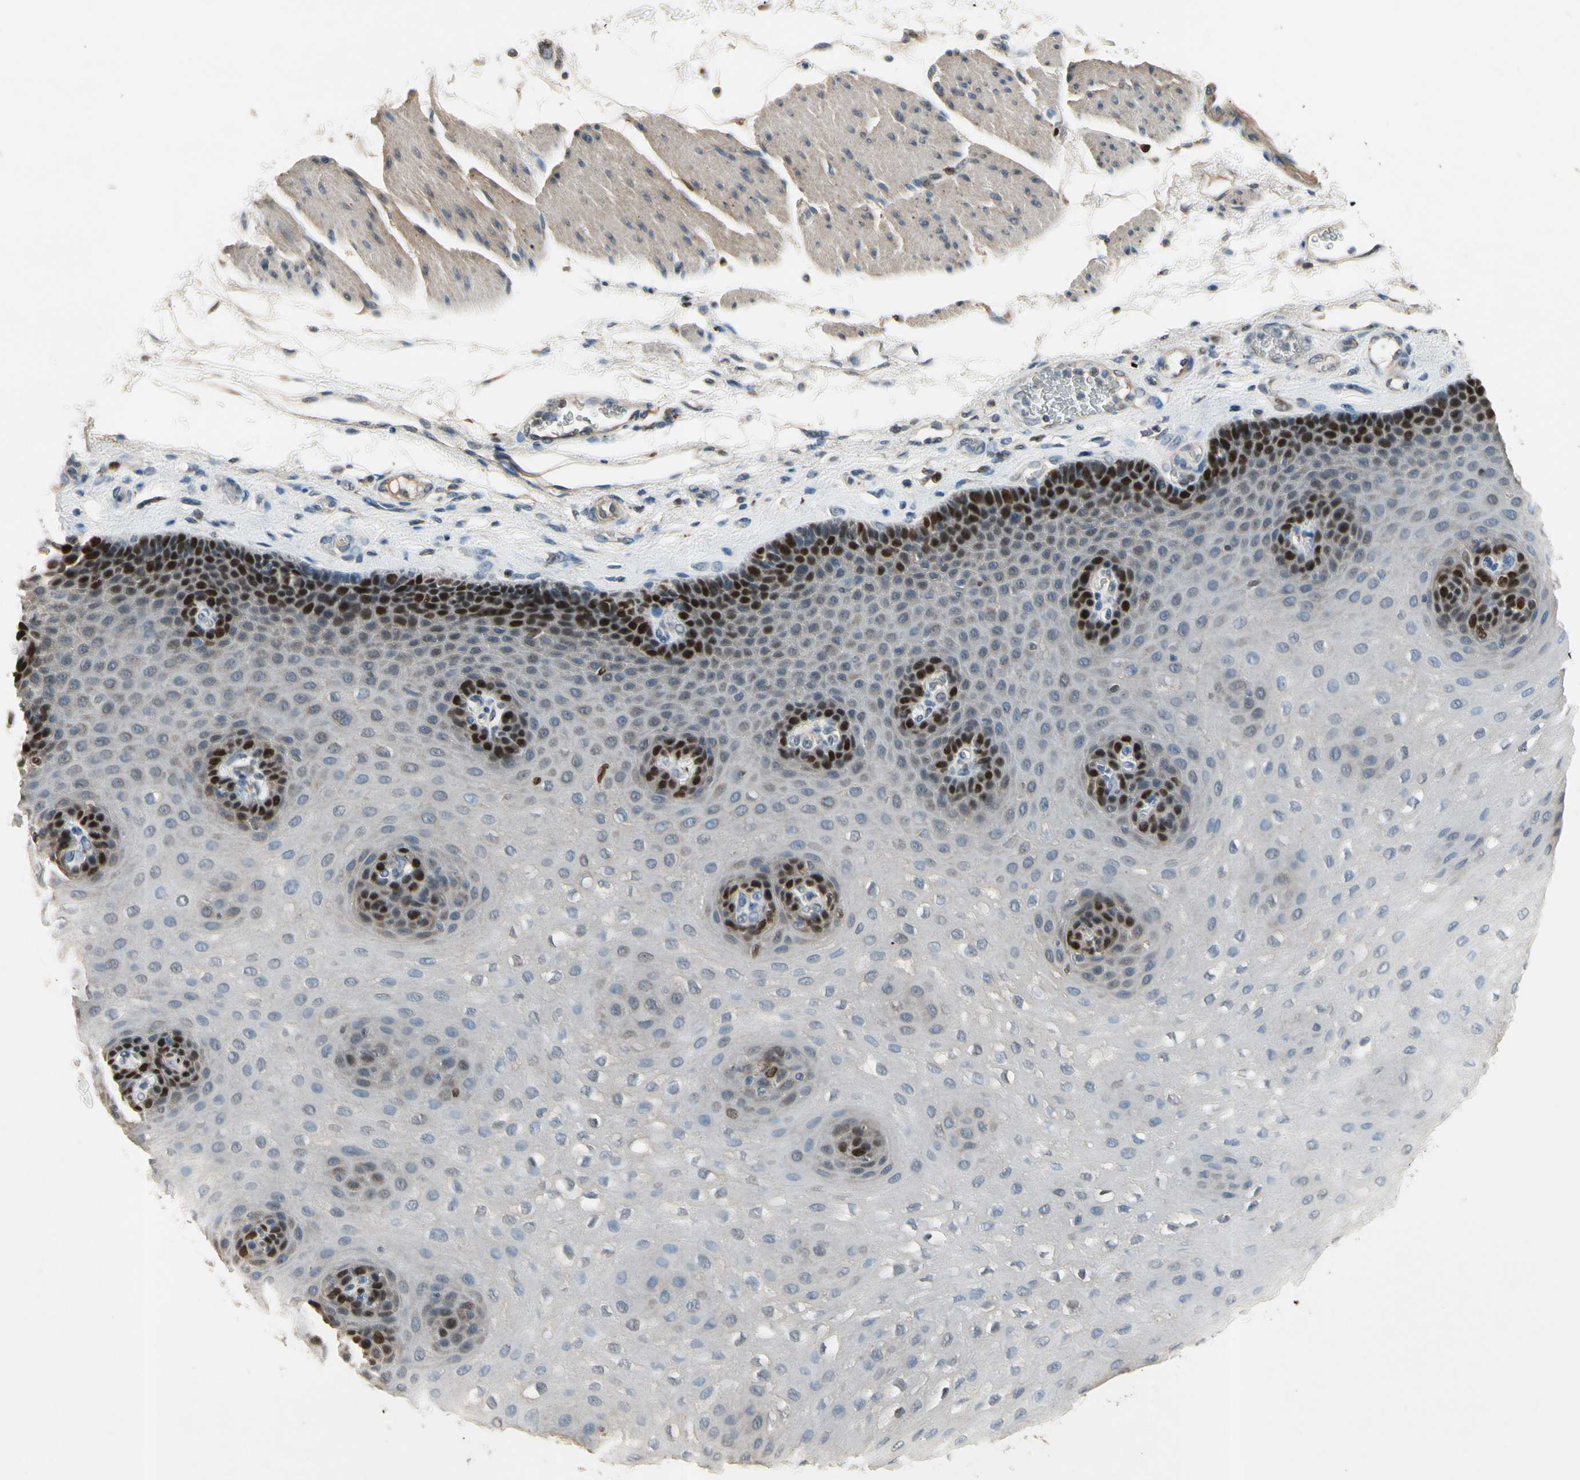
{"staining": {"intensity": "strong", "quantity": "<25%", "location": "nuclear"}, "tissue": "esophagus", "cell_type": "Squamous epithelial cells", "image_type": "normal", "snomed": [{"axis": "morphology", "description": "Normal tissue, NOS"}, {"axis": "topography", "description": "Esophagus"}], "caption": "Benign esophagus demonstrates strong nuclear expression in approximately <25% of squamous epithelial cells.", "gene": "ZKSCAN3", "patient": {"sex": "female", "age": 72}}